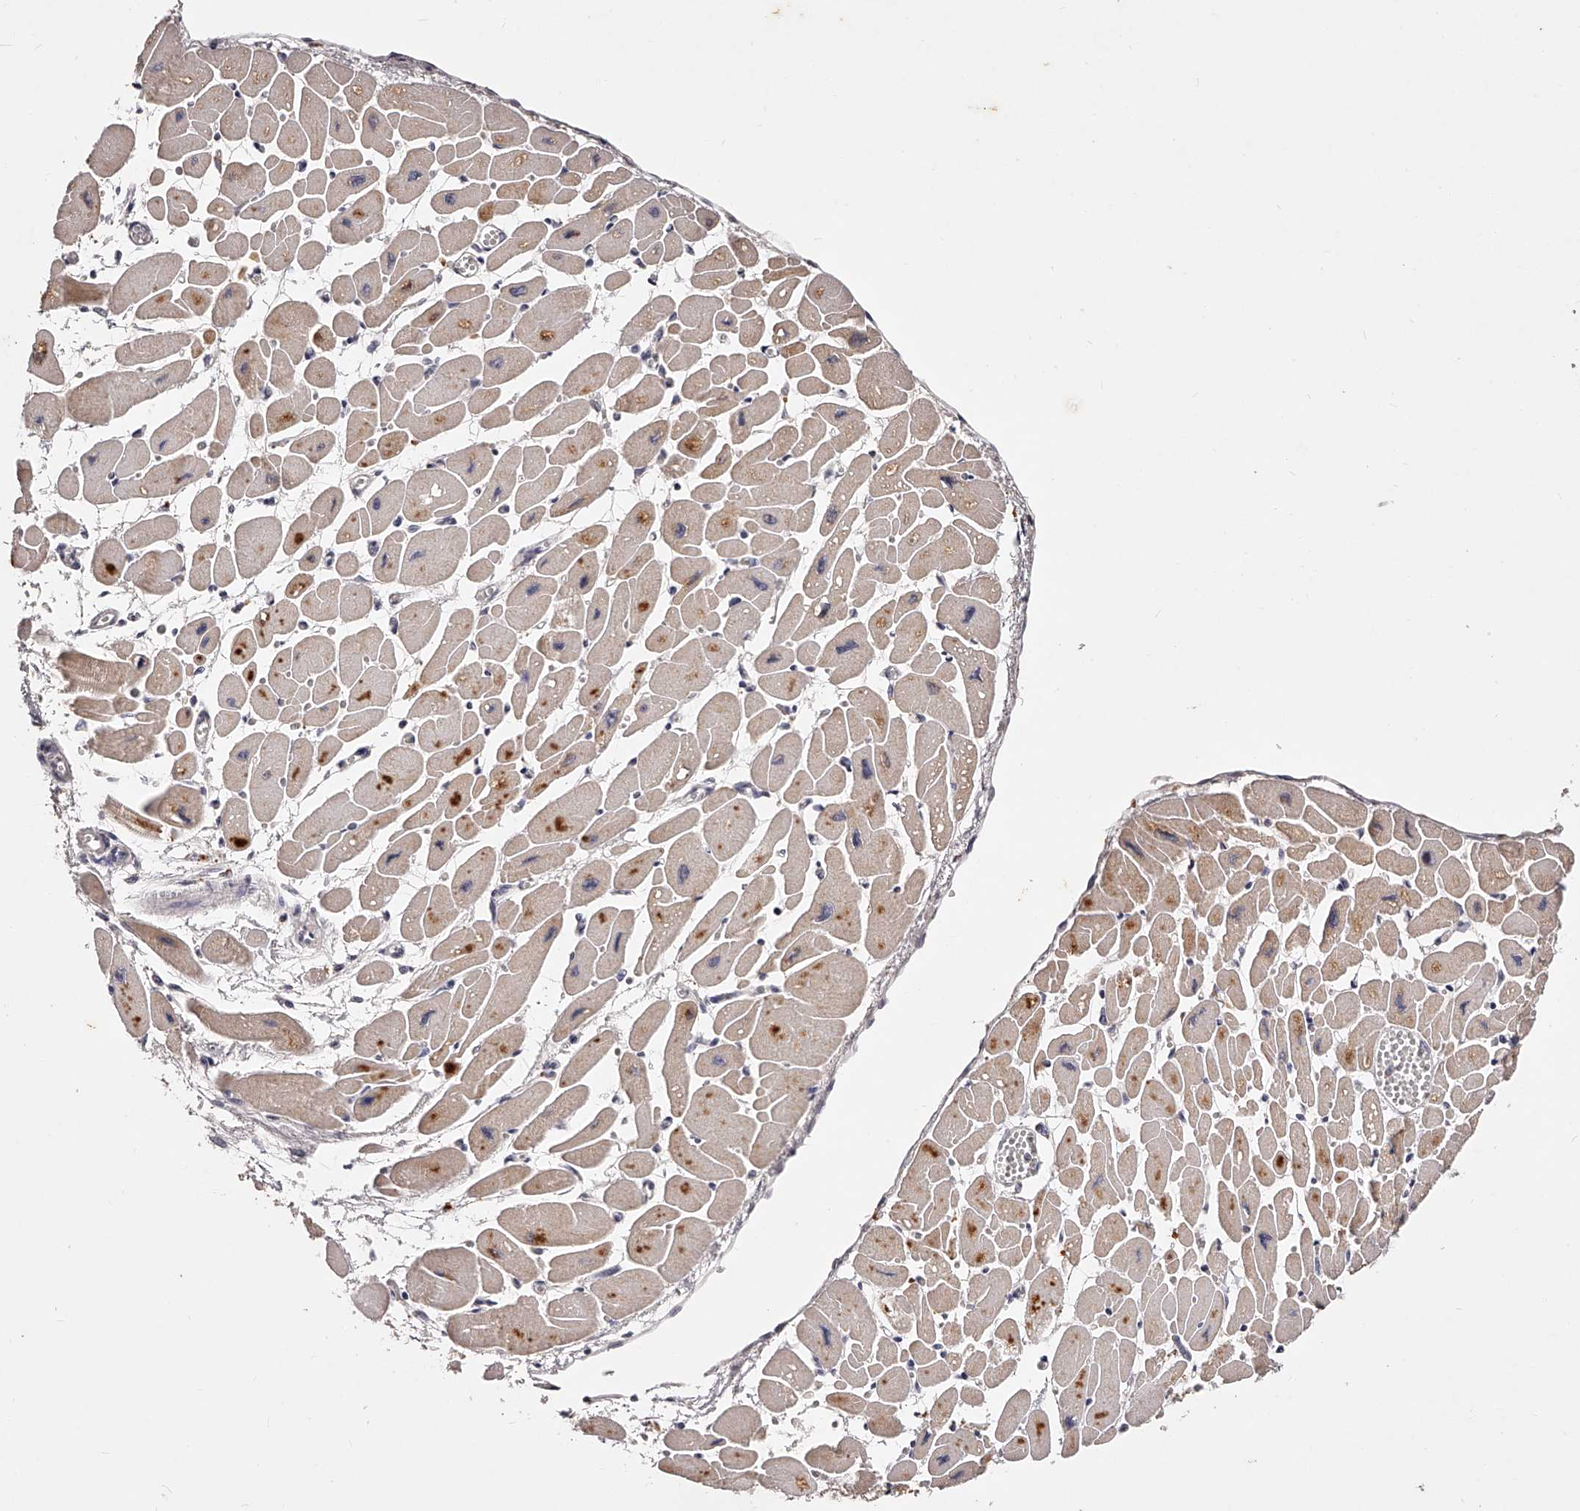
{"staining": {"intensity": "moderate", "quantity": ">75%", "location": "cytoplasmic/membranous"}, "tissue": "heart muscle", "cell_type": "Cardiomyocytes", "image_type": "normal", "snomed": [{"axis": "morphology", "description": "Normal tissue, NOS"}, {"axis": "topography", "description": "Heart"}], "caption": "A brown stain labels moderate cytoplasmic/membranous positivity of a protein in cardiomyocytes of normal heart muscle.", "gene": "PHACTR1", "patient": {"sex": "female", "age": 54}}